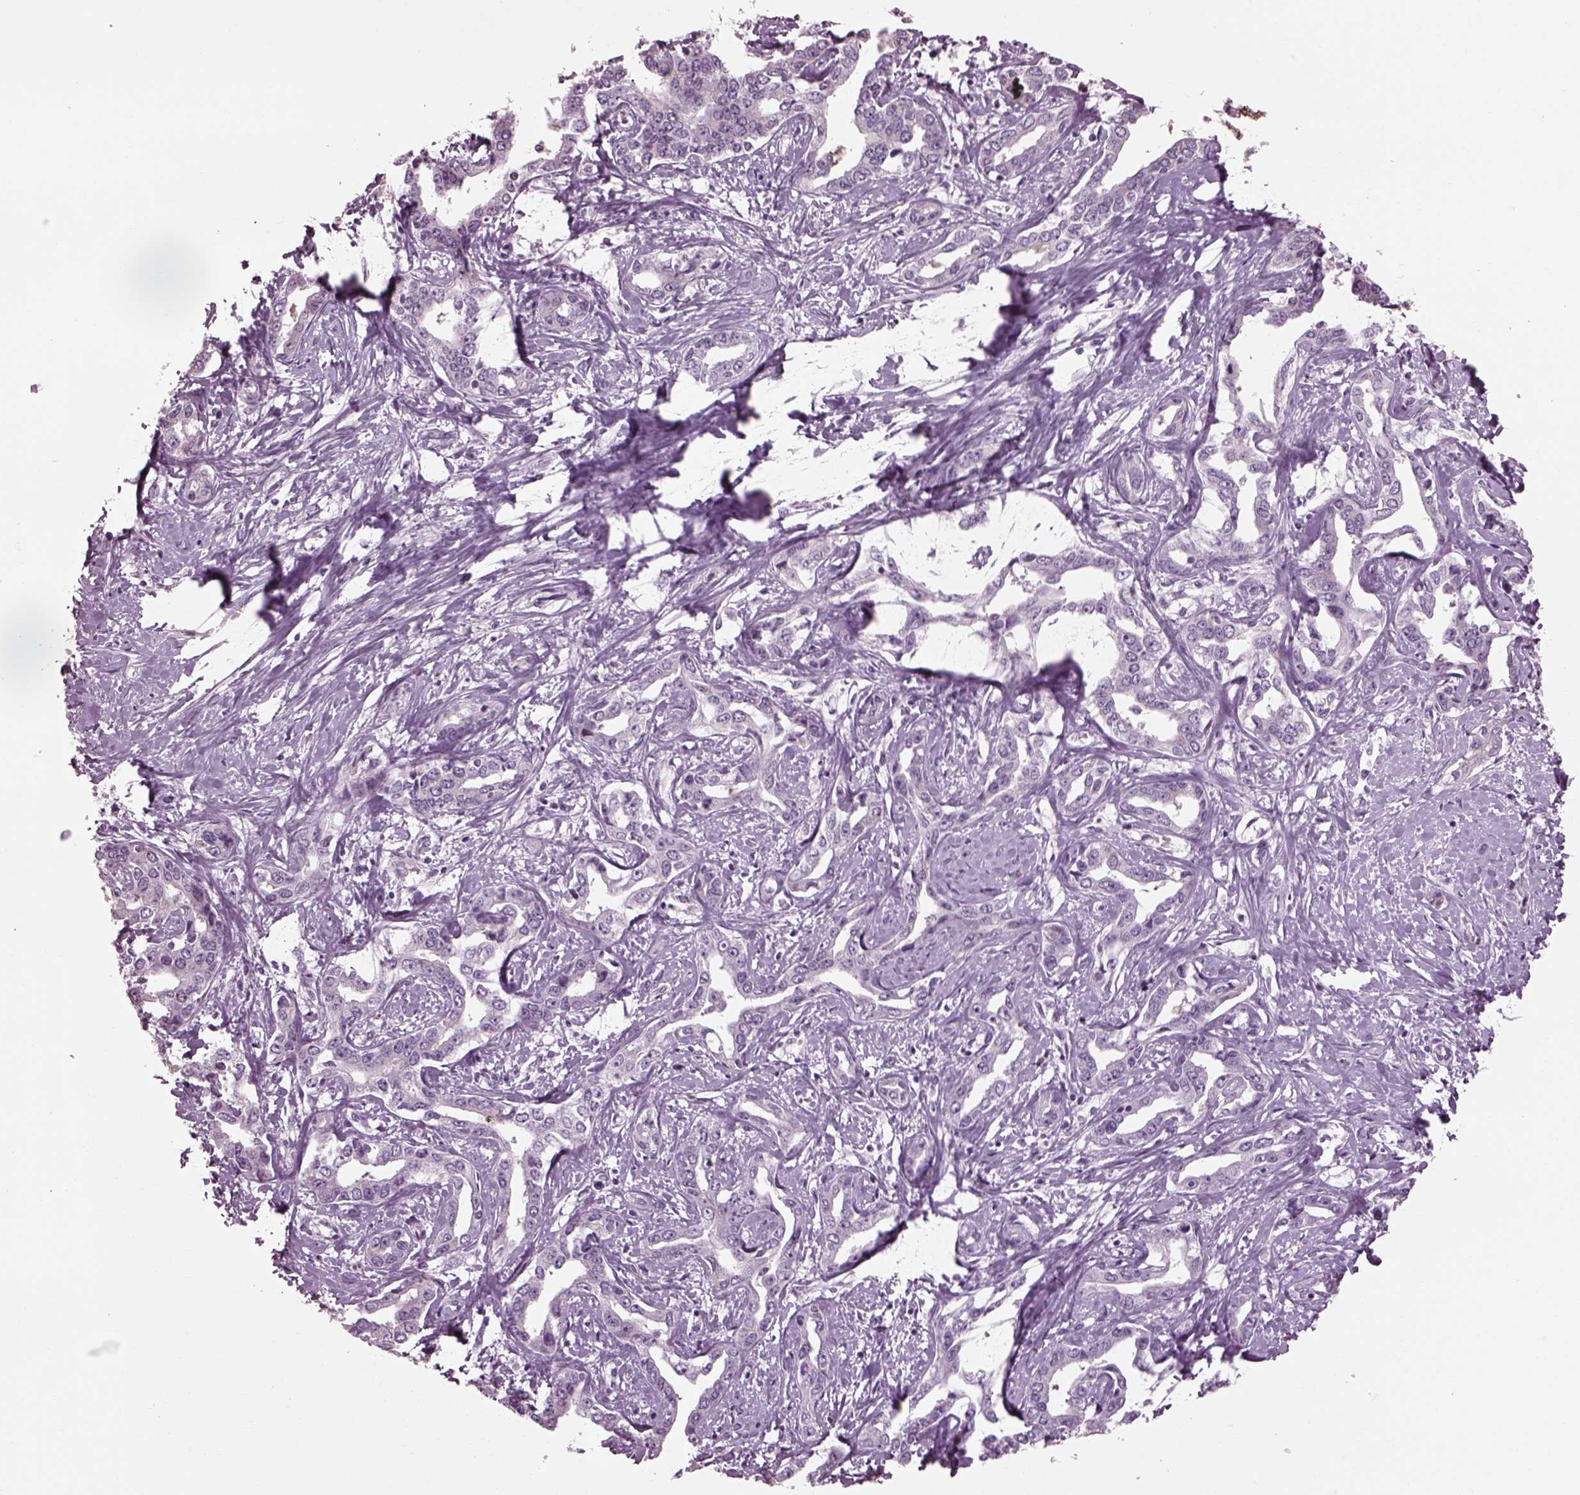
{"staining": {"intensity": "negative", "quantity": "none", "location": "none"}, "tissue": "liver cancer", "cell_type": "Tumor cells", "image_type": "cancer", "snomed": [{"axis": "morphology", "description": "Cholangiocarcinoma"}, {"axis": "topography", "description": "Liver"}], "caption": "This is an IHC image of human liver cholangiocarcinoma. There is no expression in tumor cells.", "gene": "CABP5", "patient": {"sex": "male", "age": 59}}